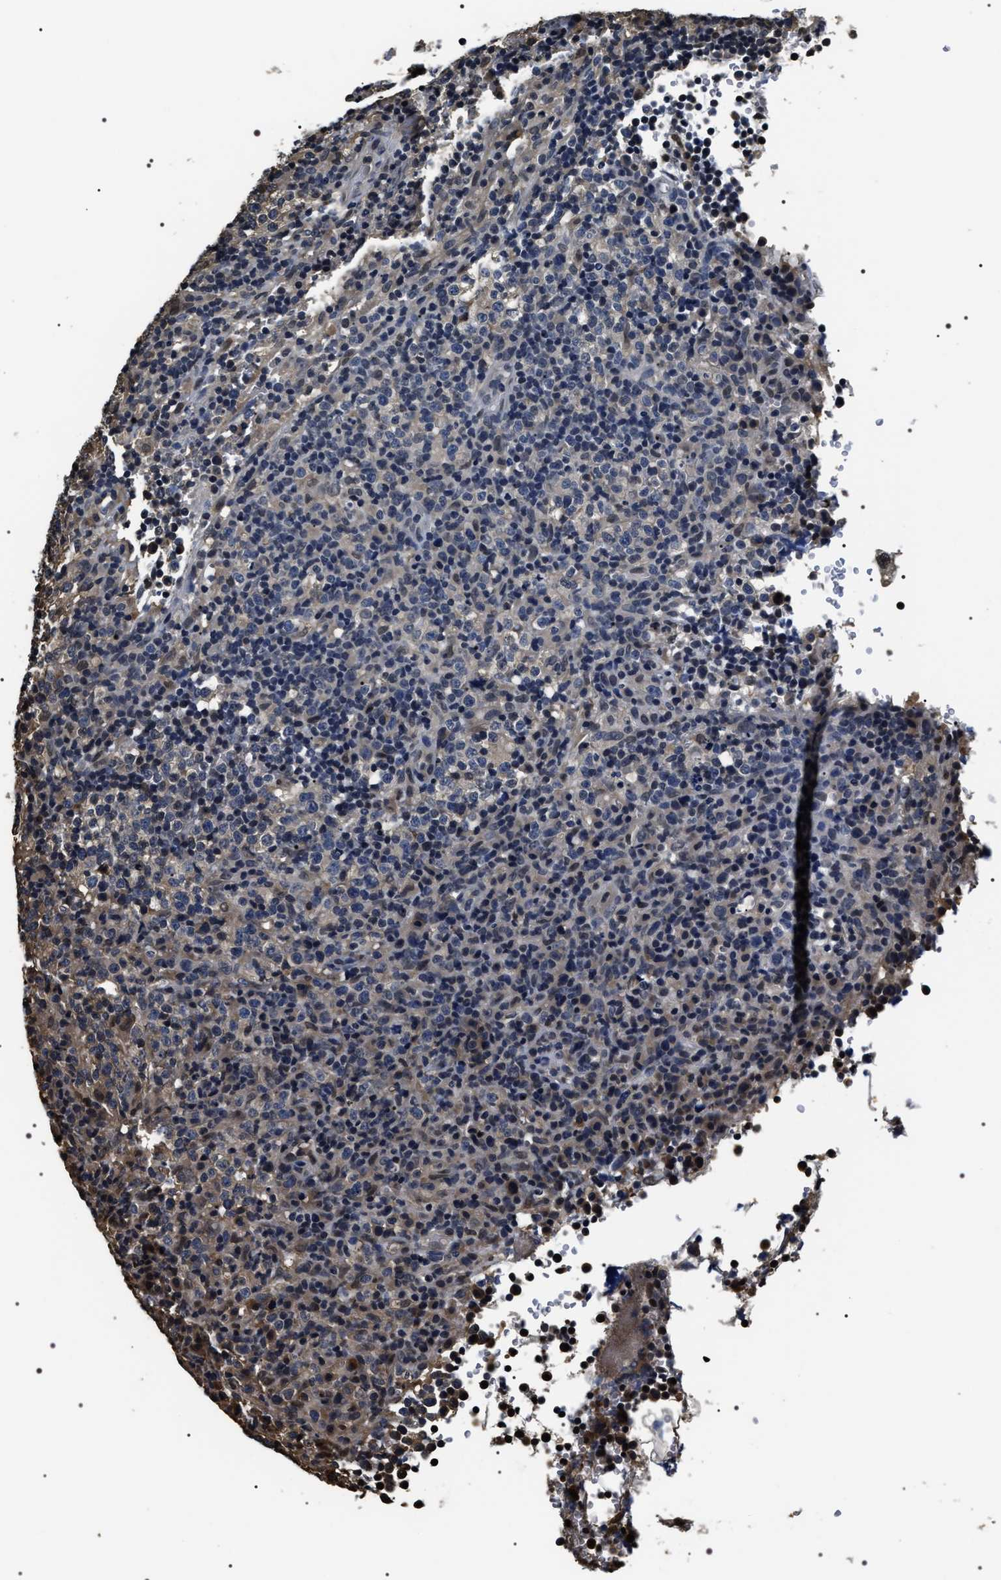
{"staining": {"intensity": "negative", "quantity": "none", "location": "none"}, "tissue": "lymphoma", "cell_type": "Tumor cells", "image_type": "cancer", "snomed": [{"axis": "morphology", "description": "Malignant lymphoma, non-Hodgkin's type, High grade"}, {"axis": "topography", "description": "Lymph node"}], "caption": "The histopathology image exhibits no staining of tumor cells in lymphoma.", "gene": "ARHGAP22", "patient": {"sex": "female", "age": 76}}